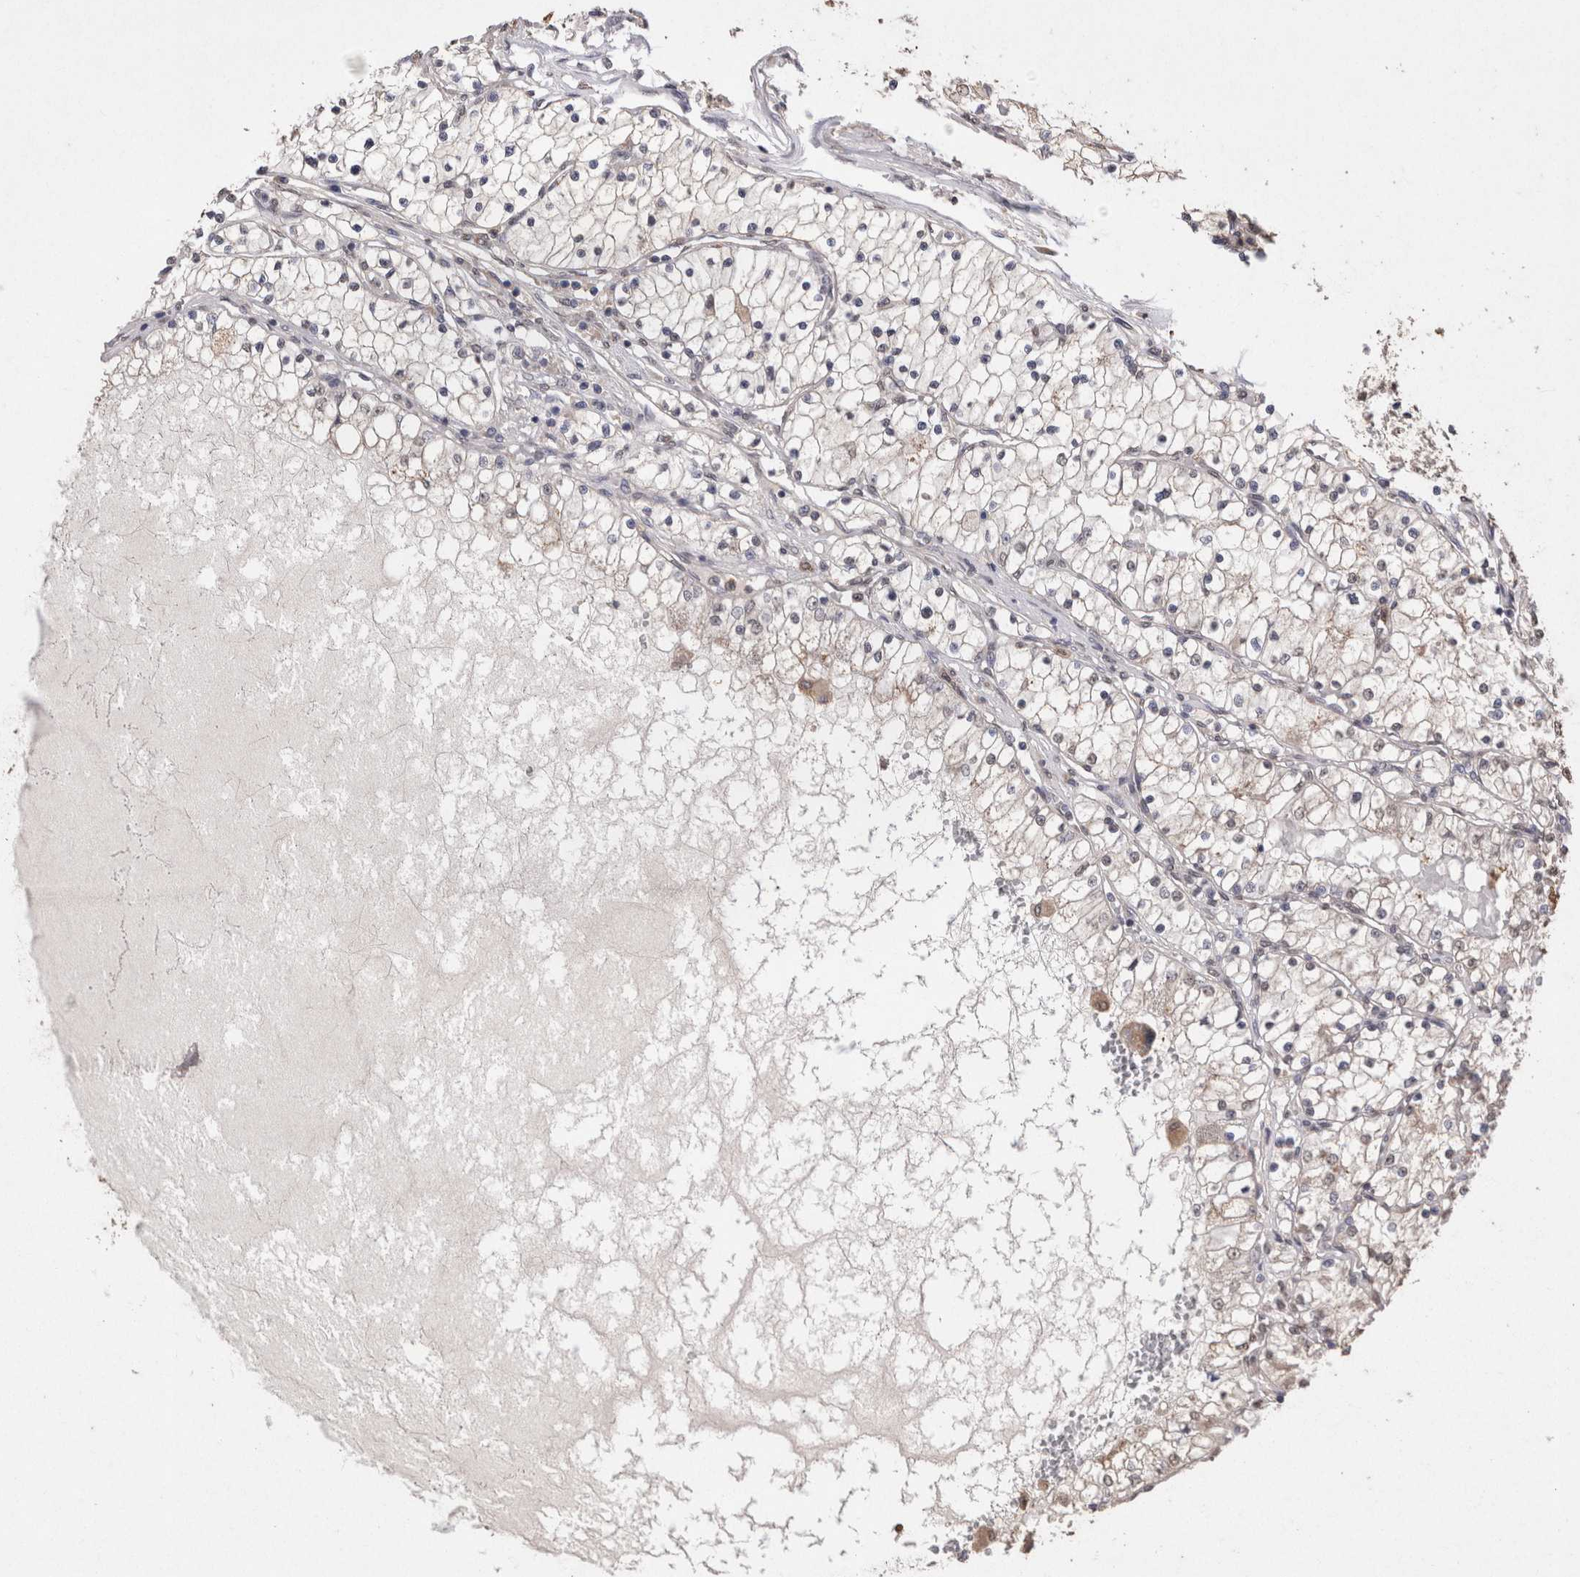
{"staining": {"intensity": "negative", "quantity": "none", "location": "none"}, "tissue": "renal cancer", "cell_type": "Tumor cells", "image_type": "cancer", "snomed": [{"axis": "morphology", "description": "Adenocarcinoma, NOS"}, {"axis": "topography", "description": "Kidney"}], "caption": "Immunohistochemistry image of neoplastic tissue: human renal cancer (adenocarcinoma) stained with DAB shows no significant protein positivity in tumor cells.", "gene": "GRK5", "patient": {"sex": "male", "age": 68}}